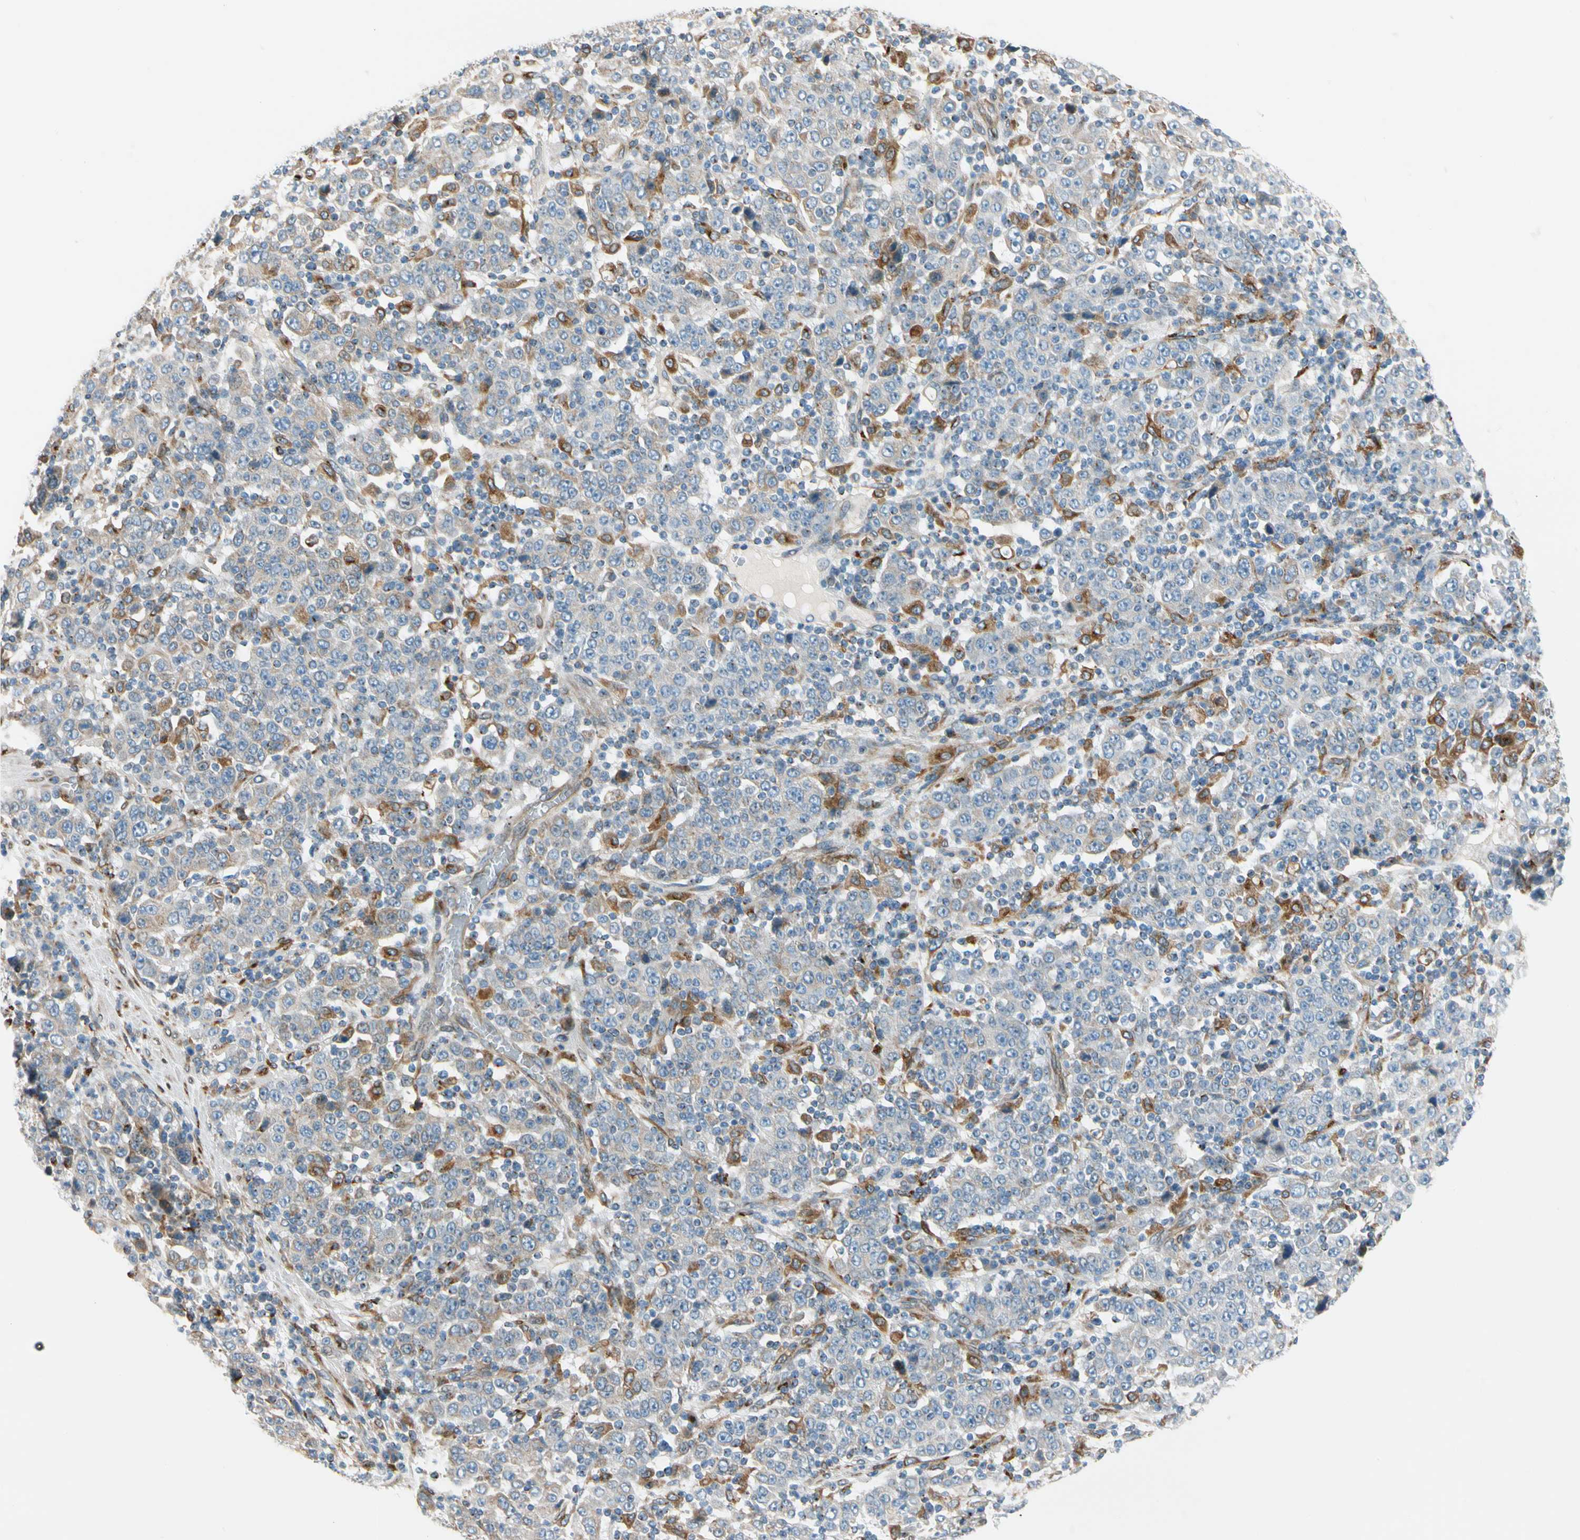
{"staining": {"intensity": "weak", "quantity": "<25%", "location": "cytoplasmic/membranous"}, "tissue": "stomach cancer", "cell_type": "Tumor cells", "image_type": "cancer", "snomed": [{"axis": "morphology", "description": "Normal tissue, NOS"}, {"axis": "morphology", "description": "Adenocarcinoma, NOS"}, {"axis": "topography", "description": "Stomach, upper"}, {"axis": "topography", "description": "Stomach"}], "caption": "Immunohistochemical staining of human stomach cancer (adenocarcinoma) exhibits no significant expression in tumor cells.", "gene": "NUCB1", "patient": {"sex": "male", "age": 59}}